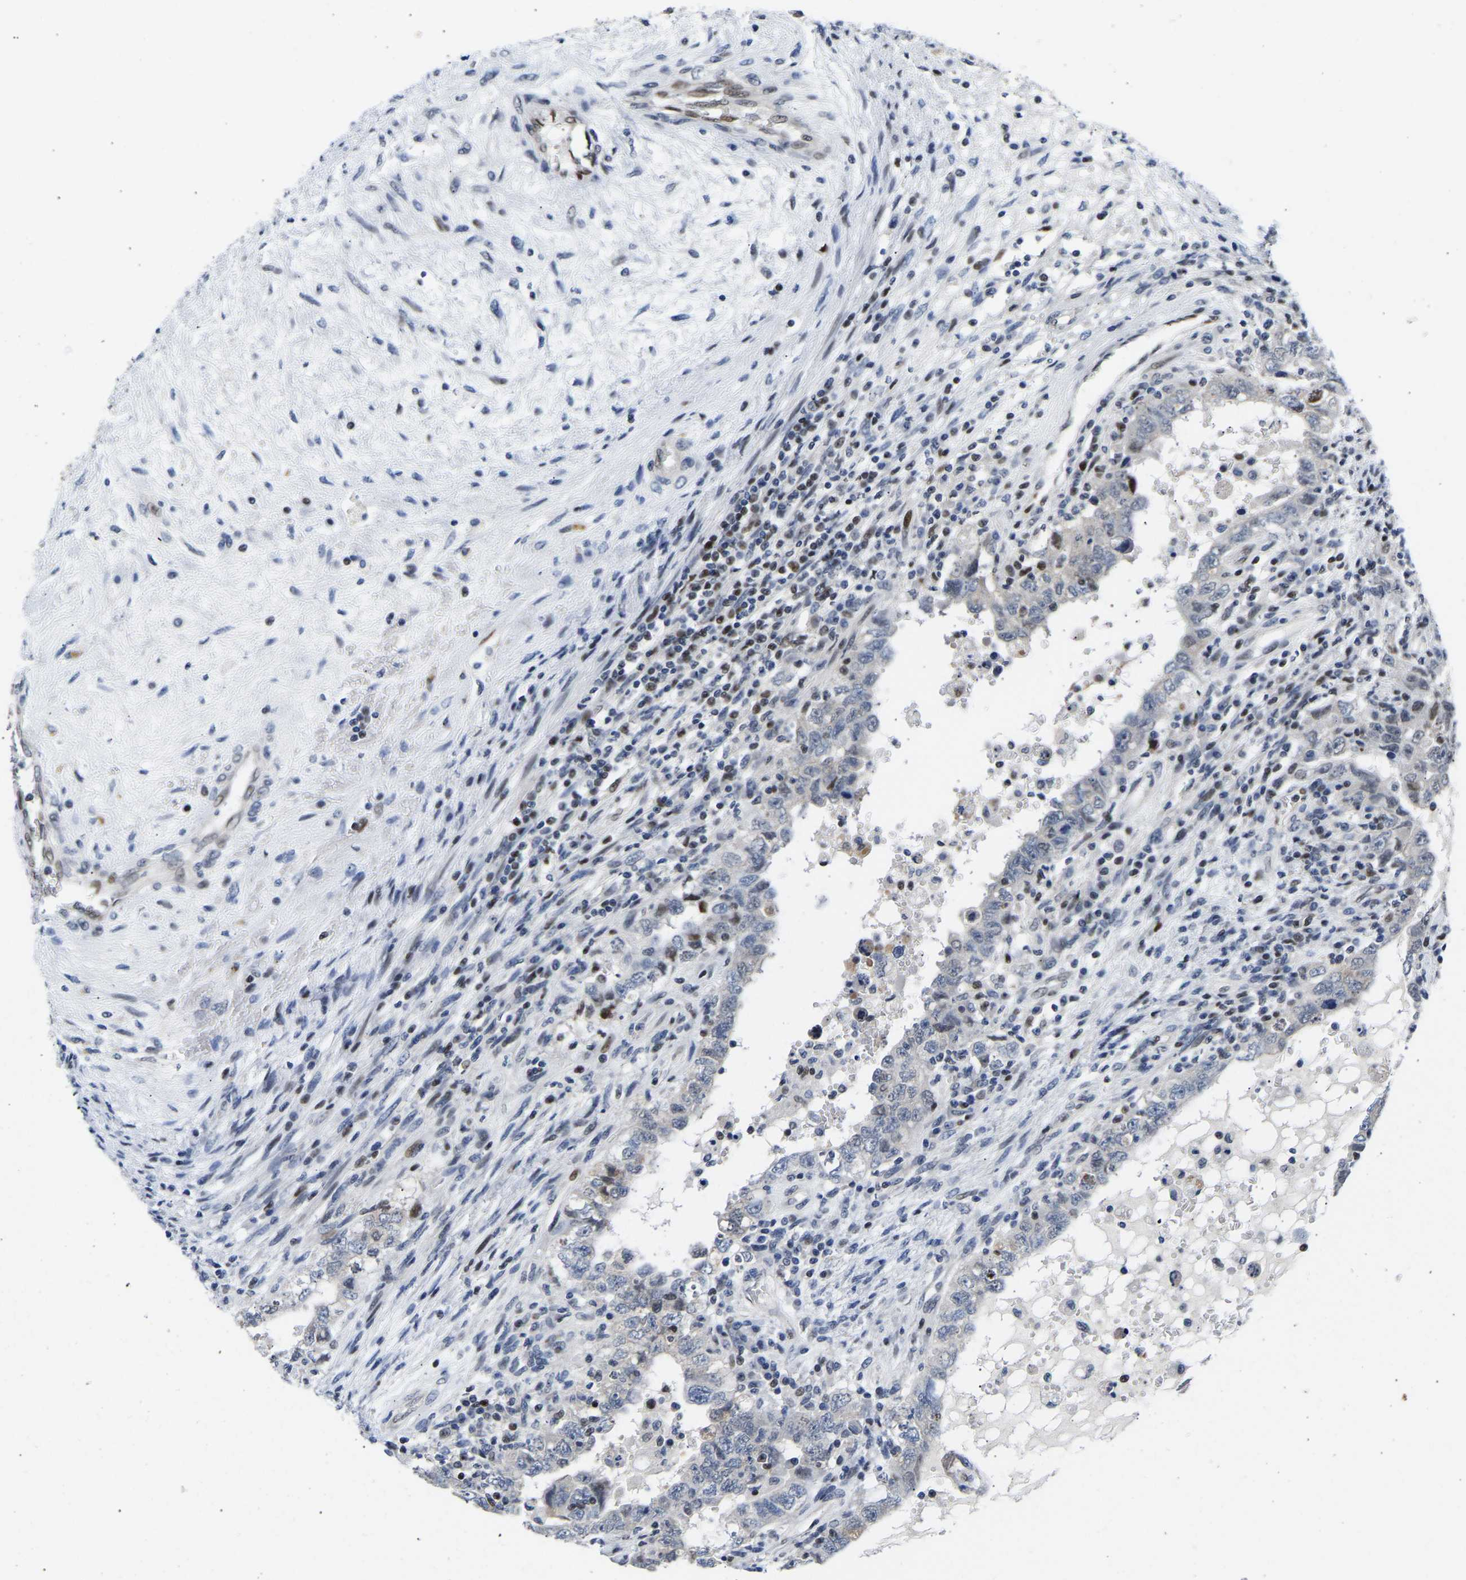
{"staining": {"intensity": "moderate", "quantity": "<25%", "location": "nuclear"}, "tissue": "testis cancer", "cell_type": "Tumor cells", "image_type": "cancer", "snomed": [{"axis": "morphology", "description": "Carcinoma, Embryonal, NOS"}, {"axis": "topography", "description": "Testis"}], "caption": "Protein expression analysis of human testis embryonal carcinoma reveals moderate nuclear expression in about <25% of tumor cells.", "gene": "PTRHD1", "patient": {"sex": "male", "age": 26}}